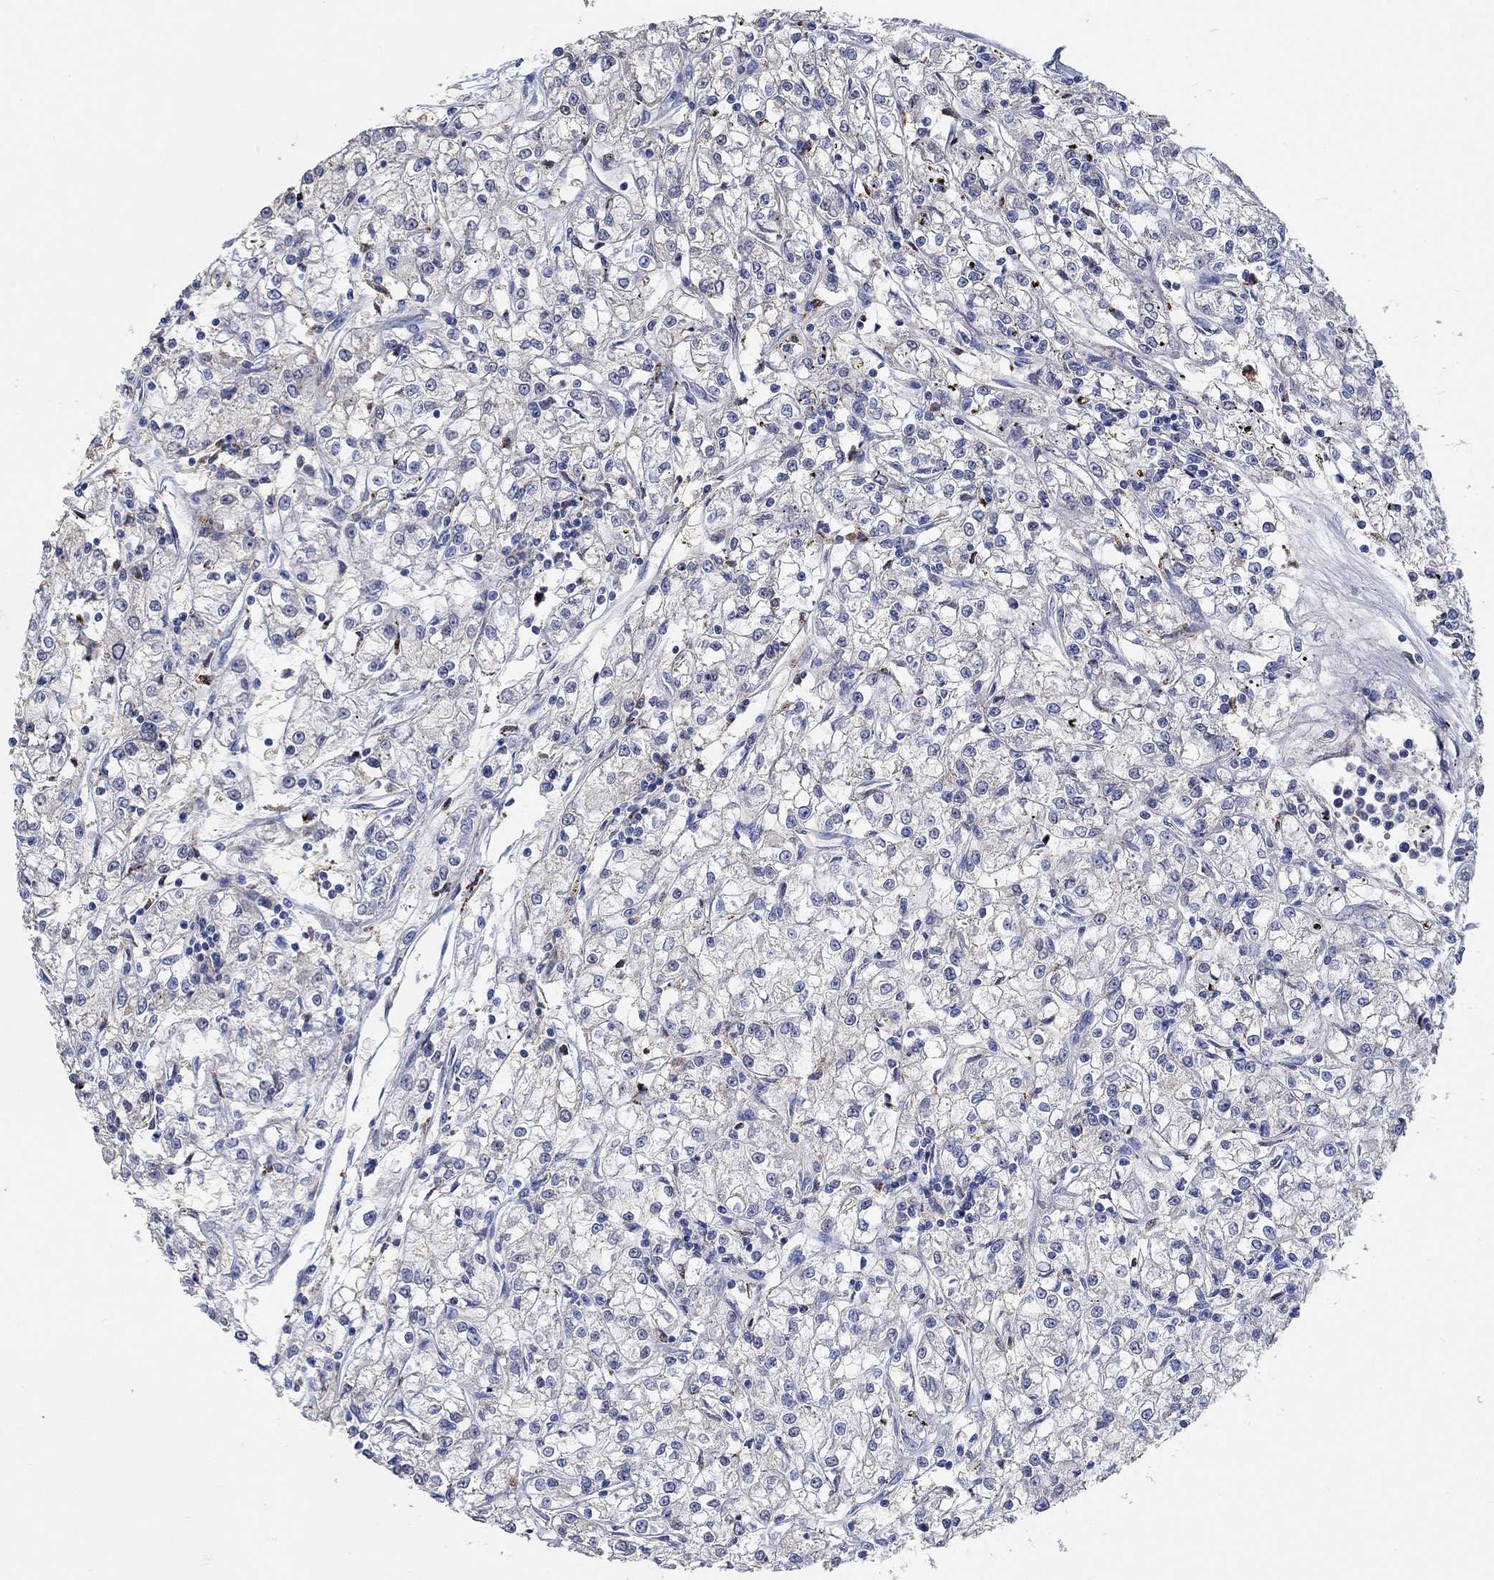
{"staining": {"intensity": "negative", "quantity": "none", "location": "none"}, "tissue": "renal cancer", "cell_type": "Tumor cells", "image_type": "cancer", "snomed": [{"axis": "morphology", "description": "Adenocarcinoma, NOS"}, {"axis": "topography", "description": "Kidney"}], "caption": "Renal cancer (adenocarcinoma) was stained to show a protein in brown. There is no significant expression in tumor cells. The staining was performed using DAB (3,3'-diaminobenzidine) to visualize the protein expression in brown, while the nuclei were stained in blue with hematoxylin (Magnification: 20x).", "gene": "MPP1", "patient": {"sex": "female", "age": 59}}